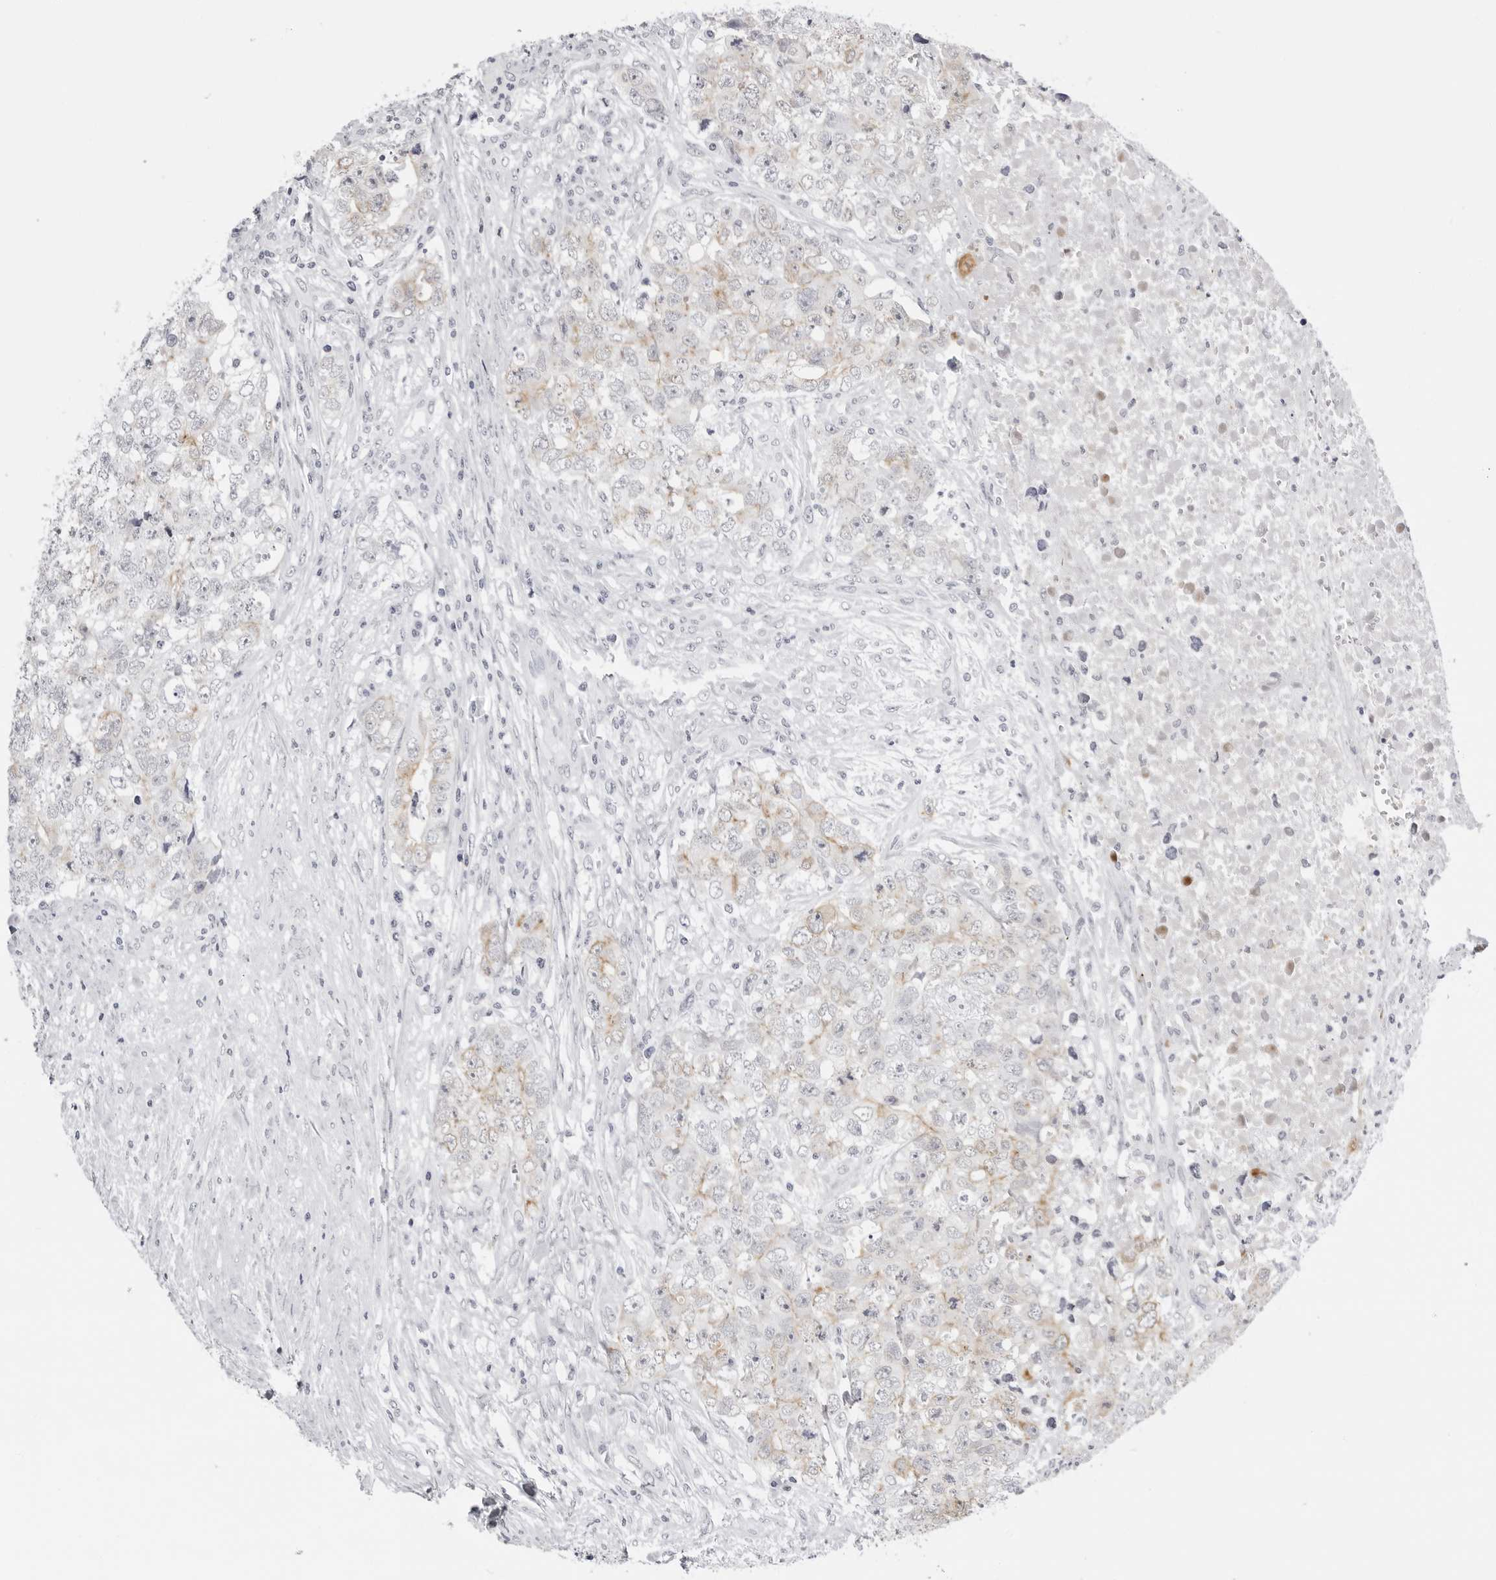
{"staining": {"intensity": "moderate", "quantity": "<25%", "location": "cytoplasmic/membranous"}, "tissue": "testis cancer", "cell_type": "Tumor cells", "image_type": "cancer", "snomed": [{"axis": "morphology", "description": "Carcinoma, Embryonal, NOS"}, {"axis": "topography", "description": "Testis"}], "caption": "The histopathology image shows immunohistochemical staining of embryonal carcinoma (testis). There is moderate cytoplasmic/membranous staining is identified in approximately <25% of tumor cells.", "gene": "SERPINF2", "patient": {"sex": "male", "age": 28}}